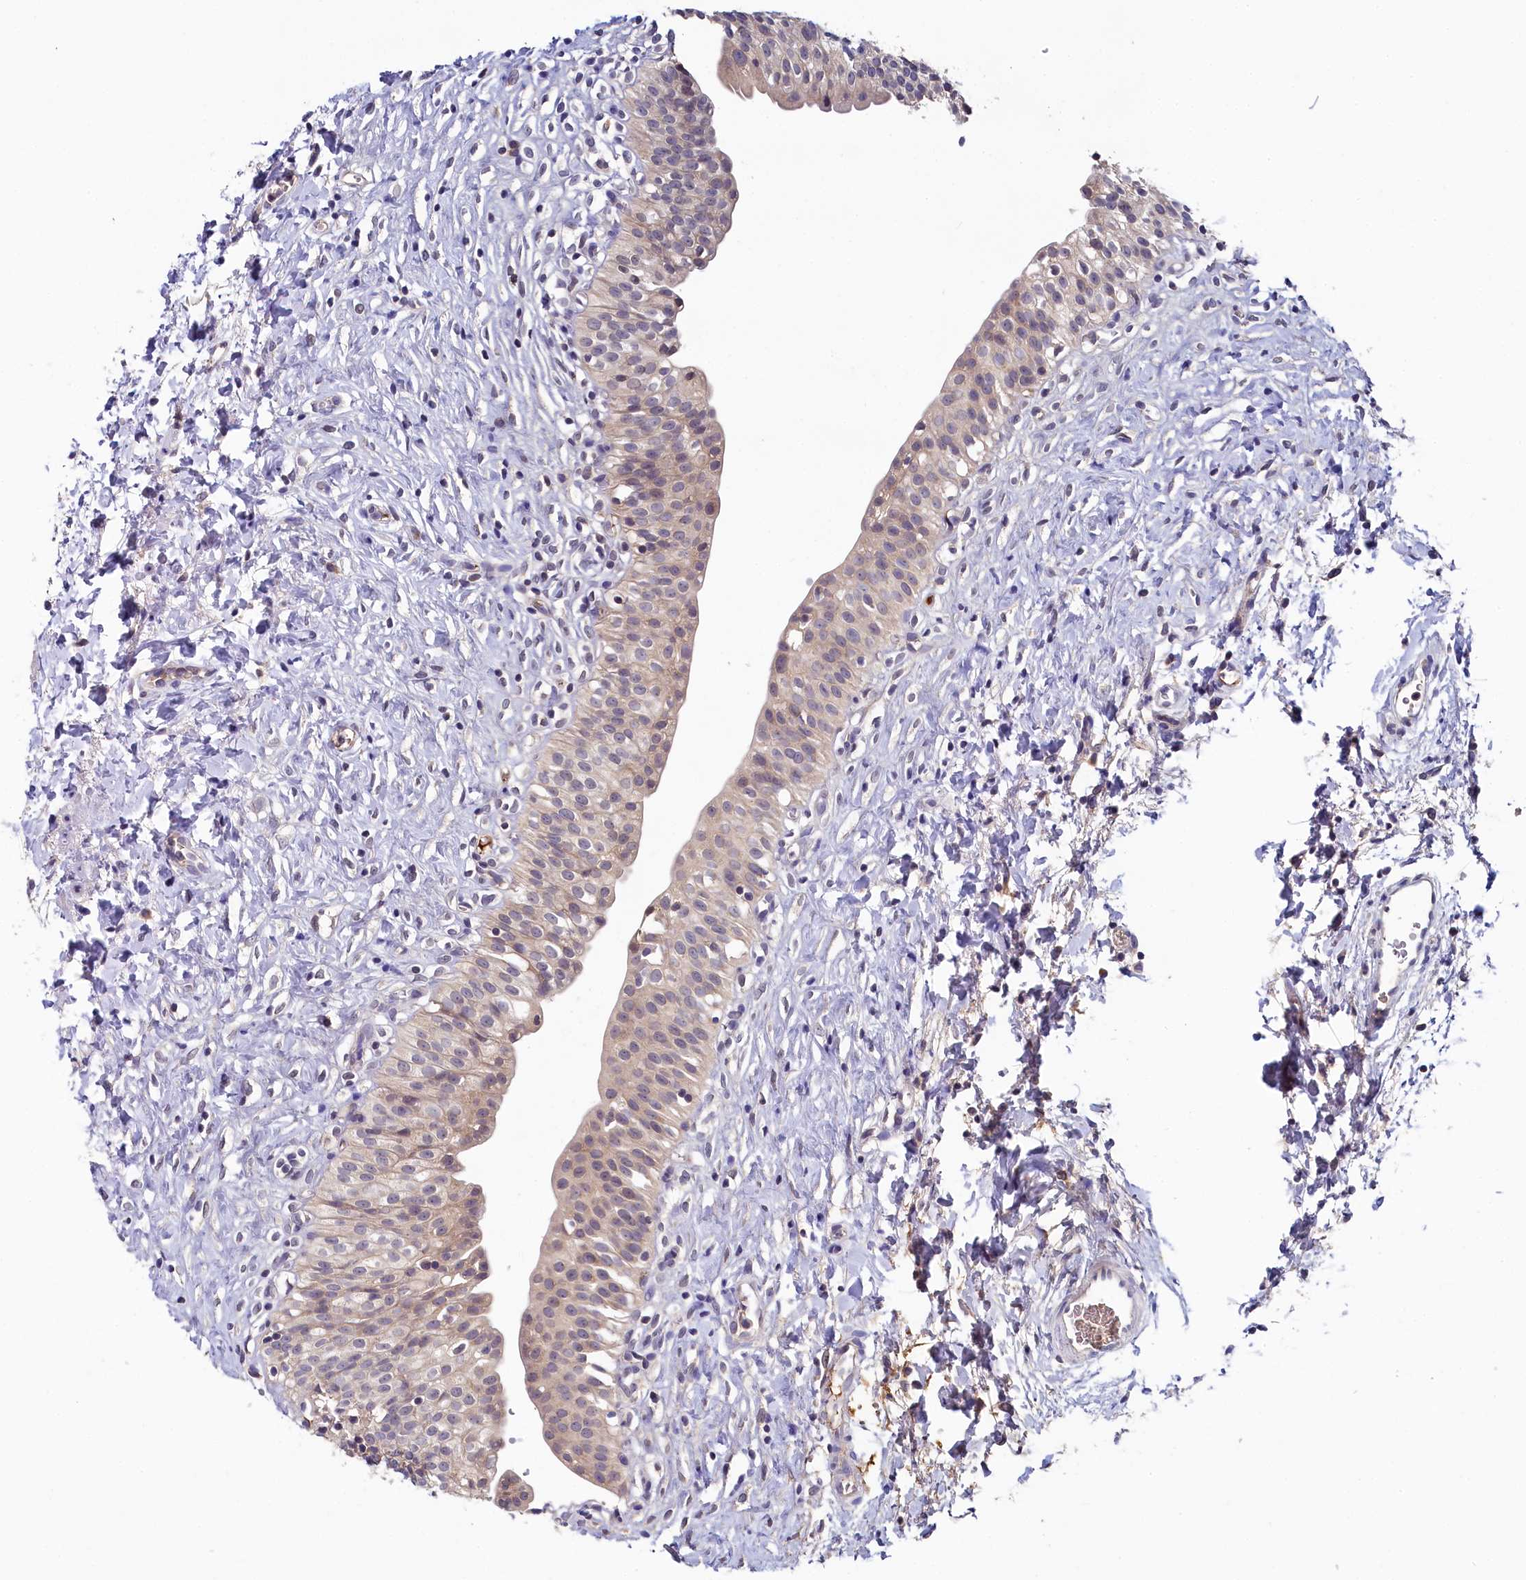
{"staining": {"intensity": "weak", "quantity": "25%-75%", "location": "cytoplasmic/membranous"}, "tissue": "urinary bladder", "cell_type": "Urothelial cells", "image_type": "normal", "snomed": [{"axis": "morphology", "description": "Normal tissue, NOS"}, {"axis": "topography", "description": "Urinary bladder"}], "caption": "IHC micrograph of normal urinary bladder: human urinary bladder stained using immunohistochemistry shows low levels of weak protein expression localized specifically in the cytoplasmic/membranous of urothelial cells, appearing as a cytoplasmic/membranous brown color.", "gene": "SPINK9", "patient": {"sex": "male", "age": 51}}